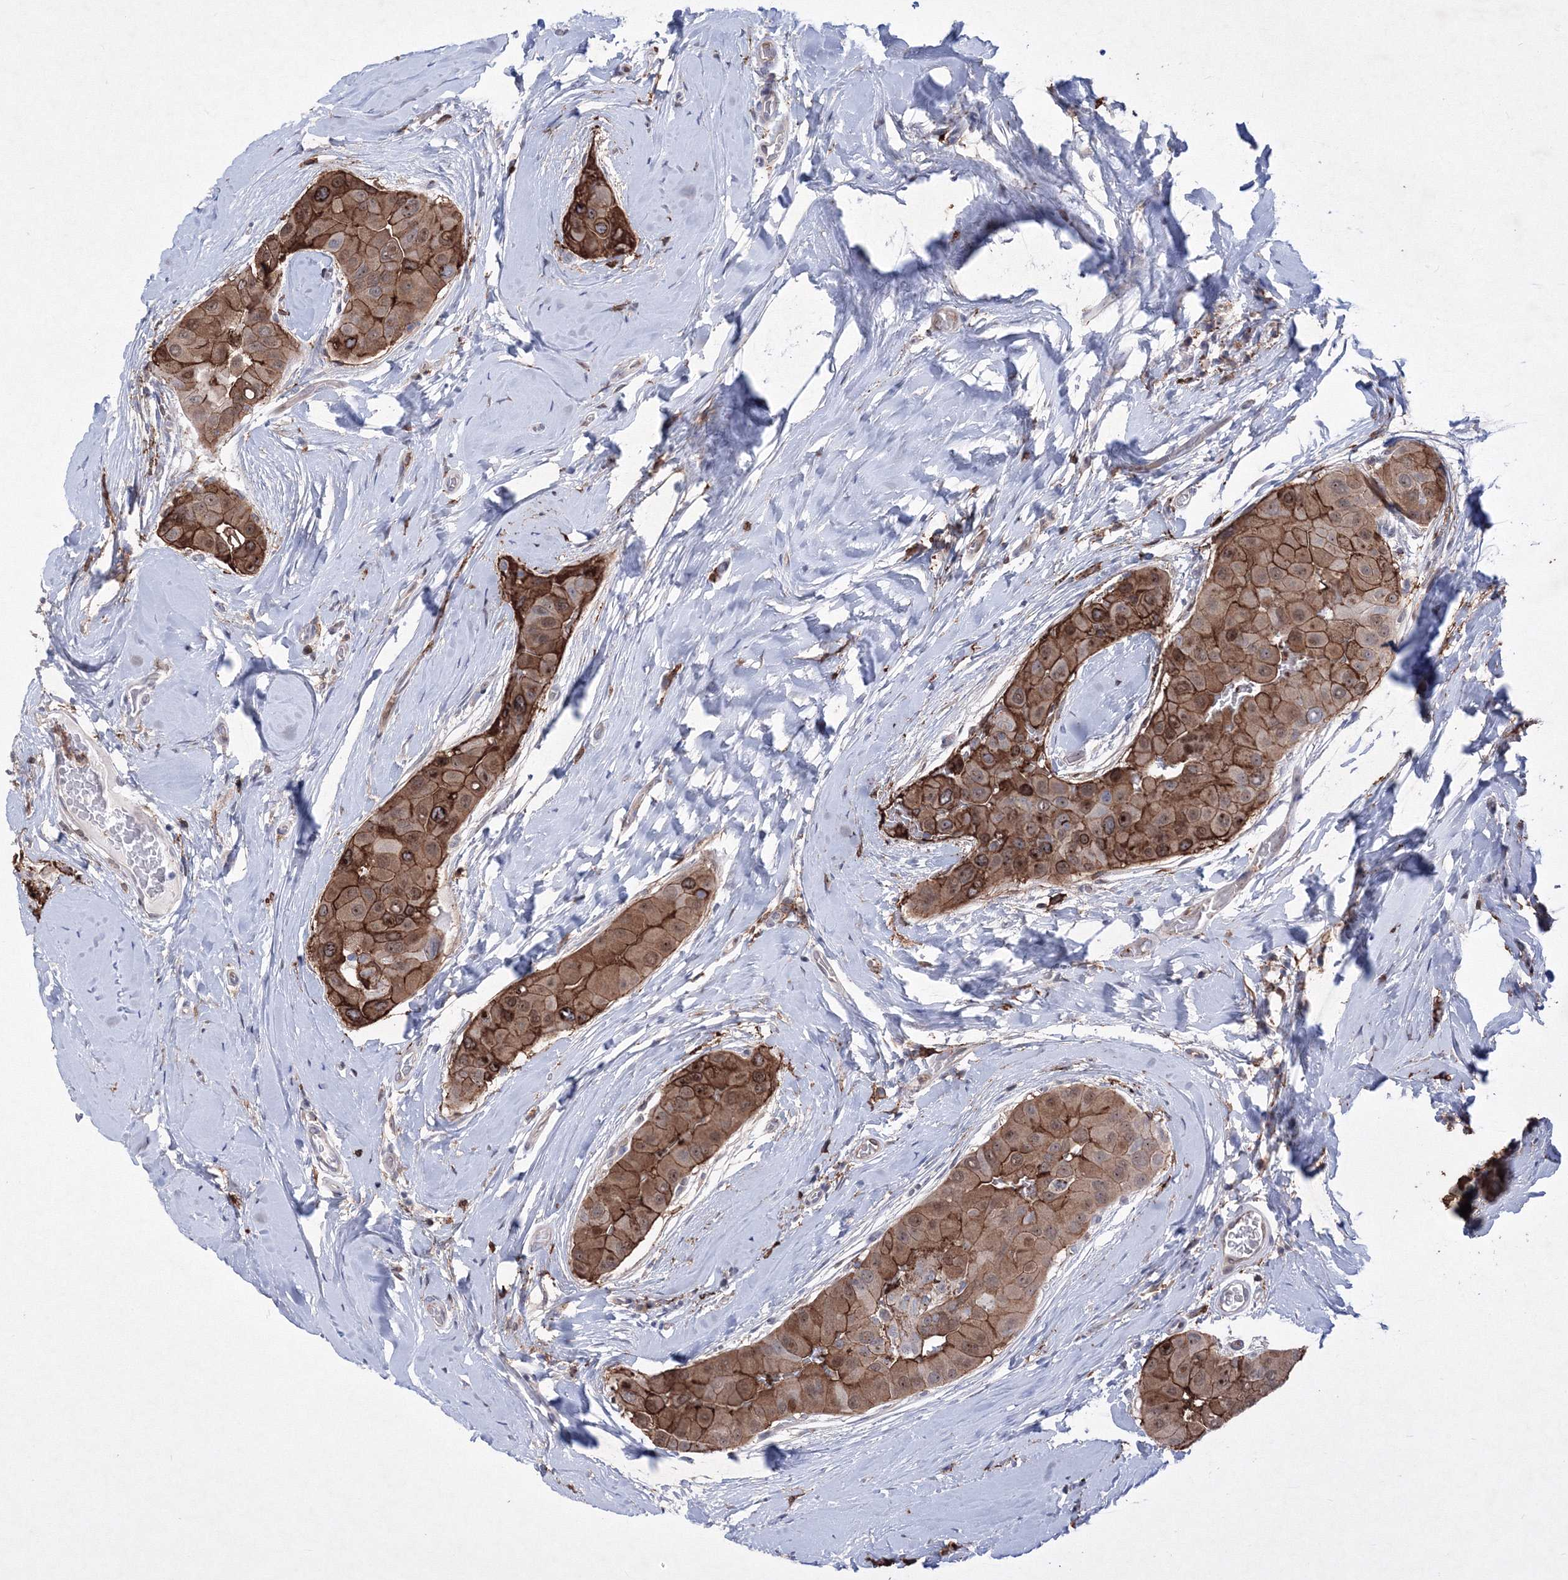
{"staining": {"intensity": "moderate", "quantity": ">75%", "location": "cytoplasmic/membranous,nuclear"}, "tissue": "thyroid cancer", "cell_type": "Tumor cells", "image_type": "cancer", "snomed": [{"axis": "morphology", "description": "Papillary adenocarcinoma, NOS"}, {"axis": "topography", "description": "Thyroid gland"}], "caption": "Moderate cytoplasmic/membranous and nuclear expression is appreciated in about >75% of tumor cells in thyroid papillary adenocarcinoma. (DAB (3,3'-diaminobenzidine) = brown stain, brightfield microscopy at high magnification).", "gene": "RNPEPL1", "patient": {"sex": "male", "age": 33}}